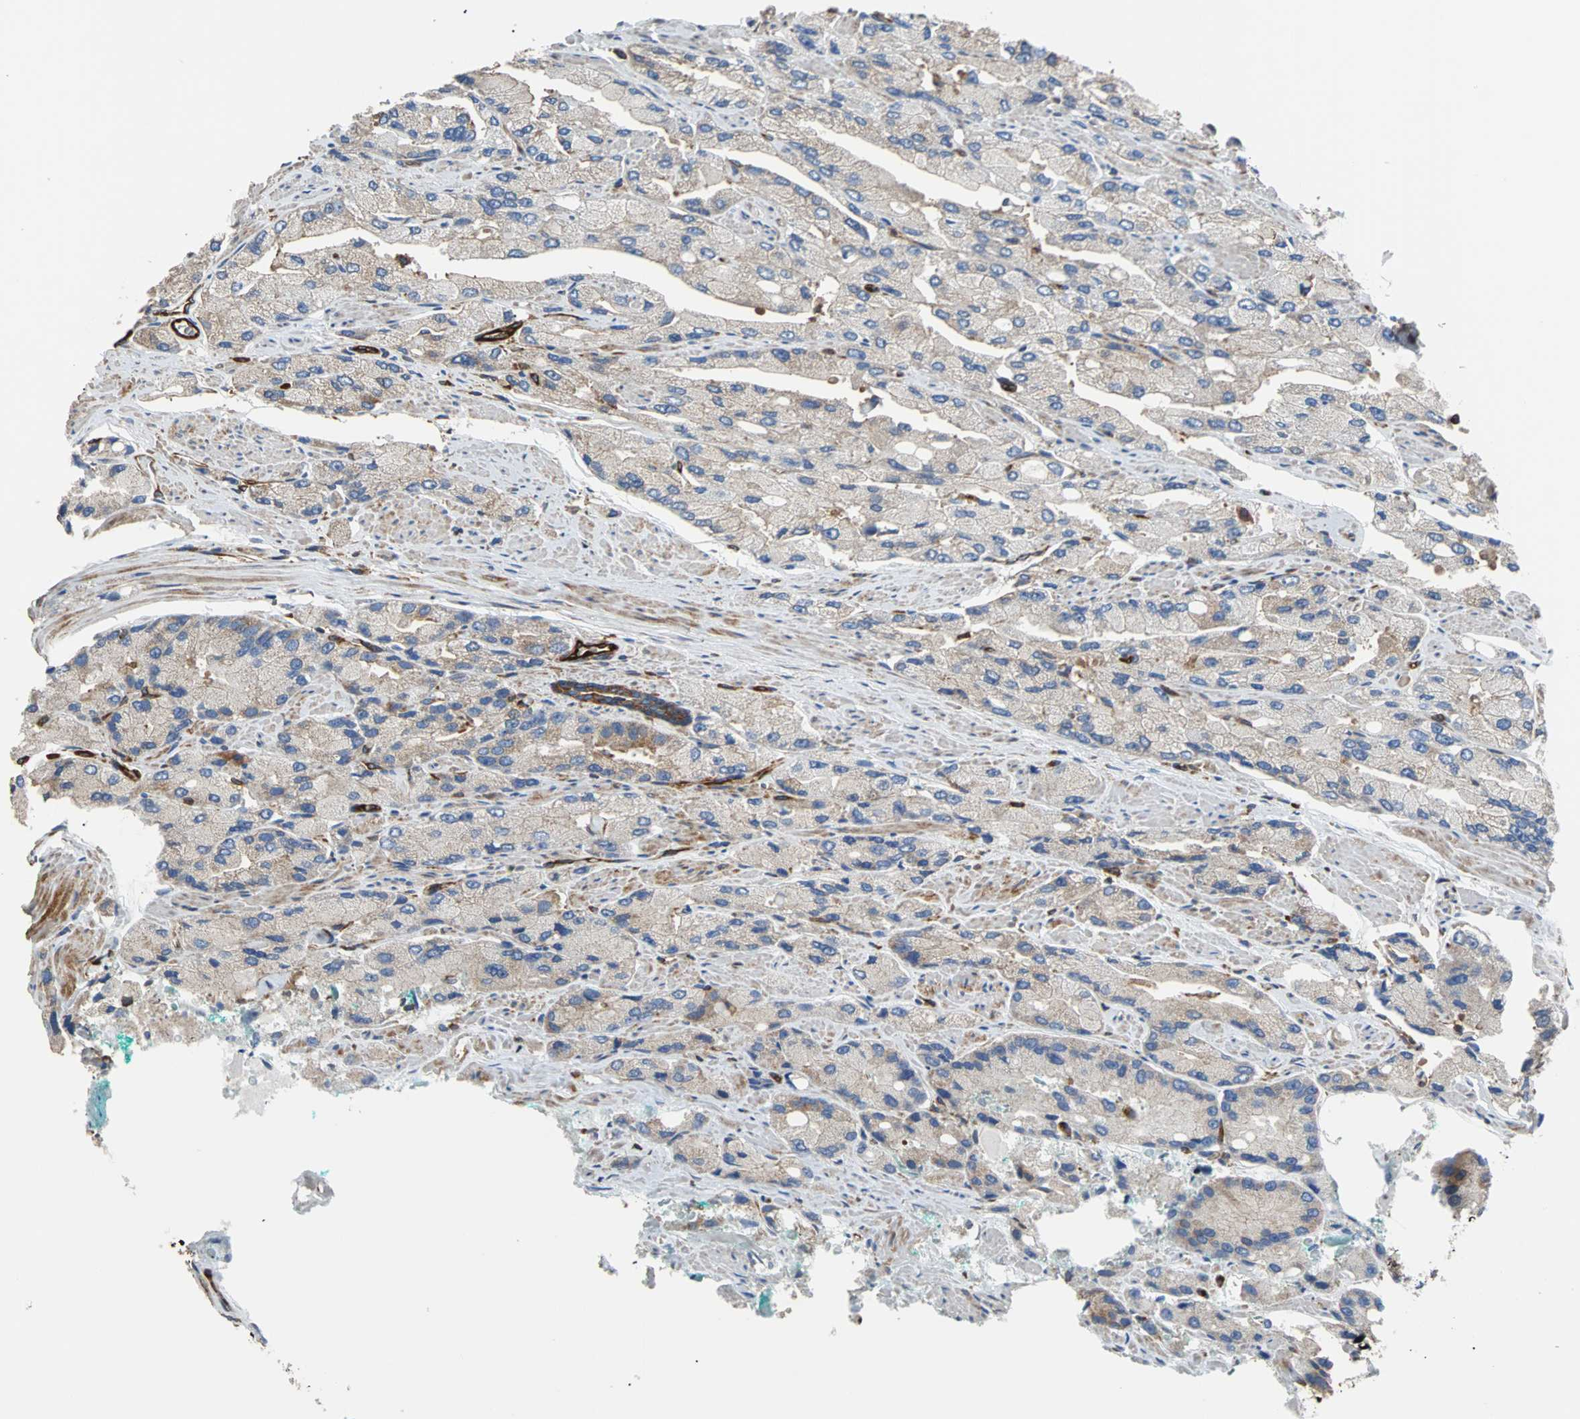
{"staining": {"intensity": "weak", "quantity": ">75%", "location": "cytoplasmic/membranous"}, "tissue": "prostate cancer", "cell_type": "Tumor cells", "image_type": "cancer", "snomed": [{"axis": "morphology", "description": "Adenocarcinoma, High grade"}, {"axis": "topography", "description": "Prostate"}], "caption": "Weak cytoplasmic/membranous expression is seen in approximately >75% of tumor cells in prostate cancer (high-grade adenocarcinoma). The staining was performed using DAB (3,3'-diaminobenzidine) to visualize the protein expression in brown, while the nuclei were stained in blue with hematoxylin (Magnification: 20x).", "gene": "PLCG2", "patient": {"sex": "male", "age": 58}}